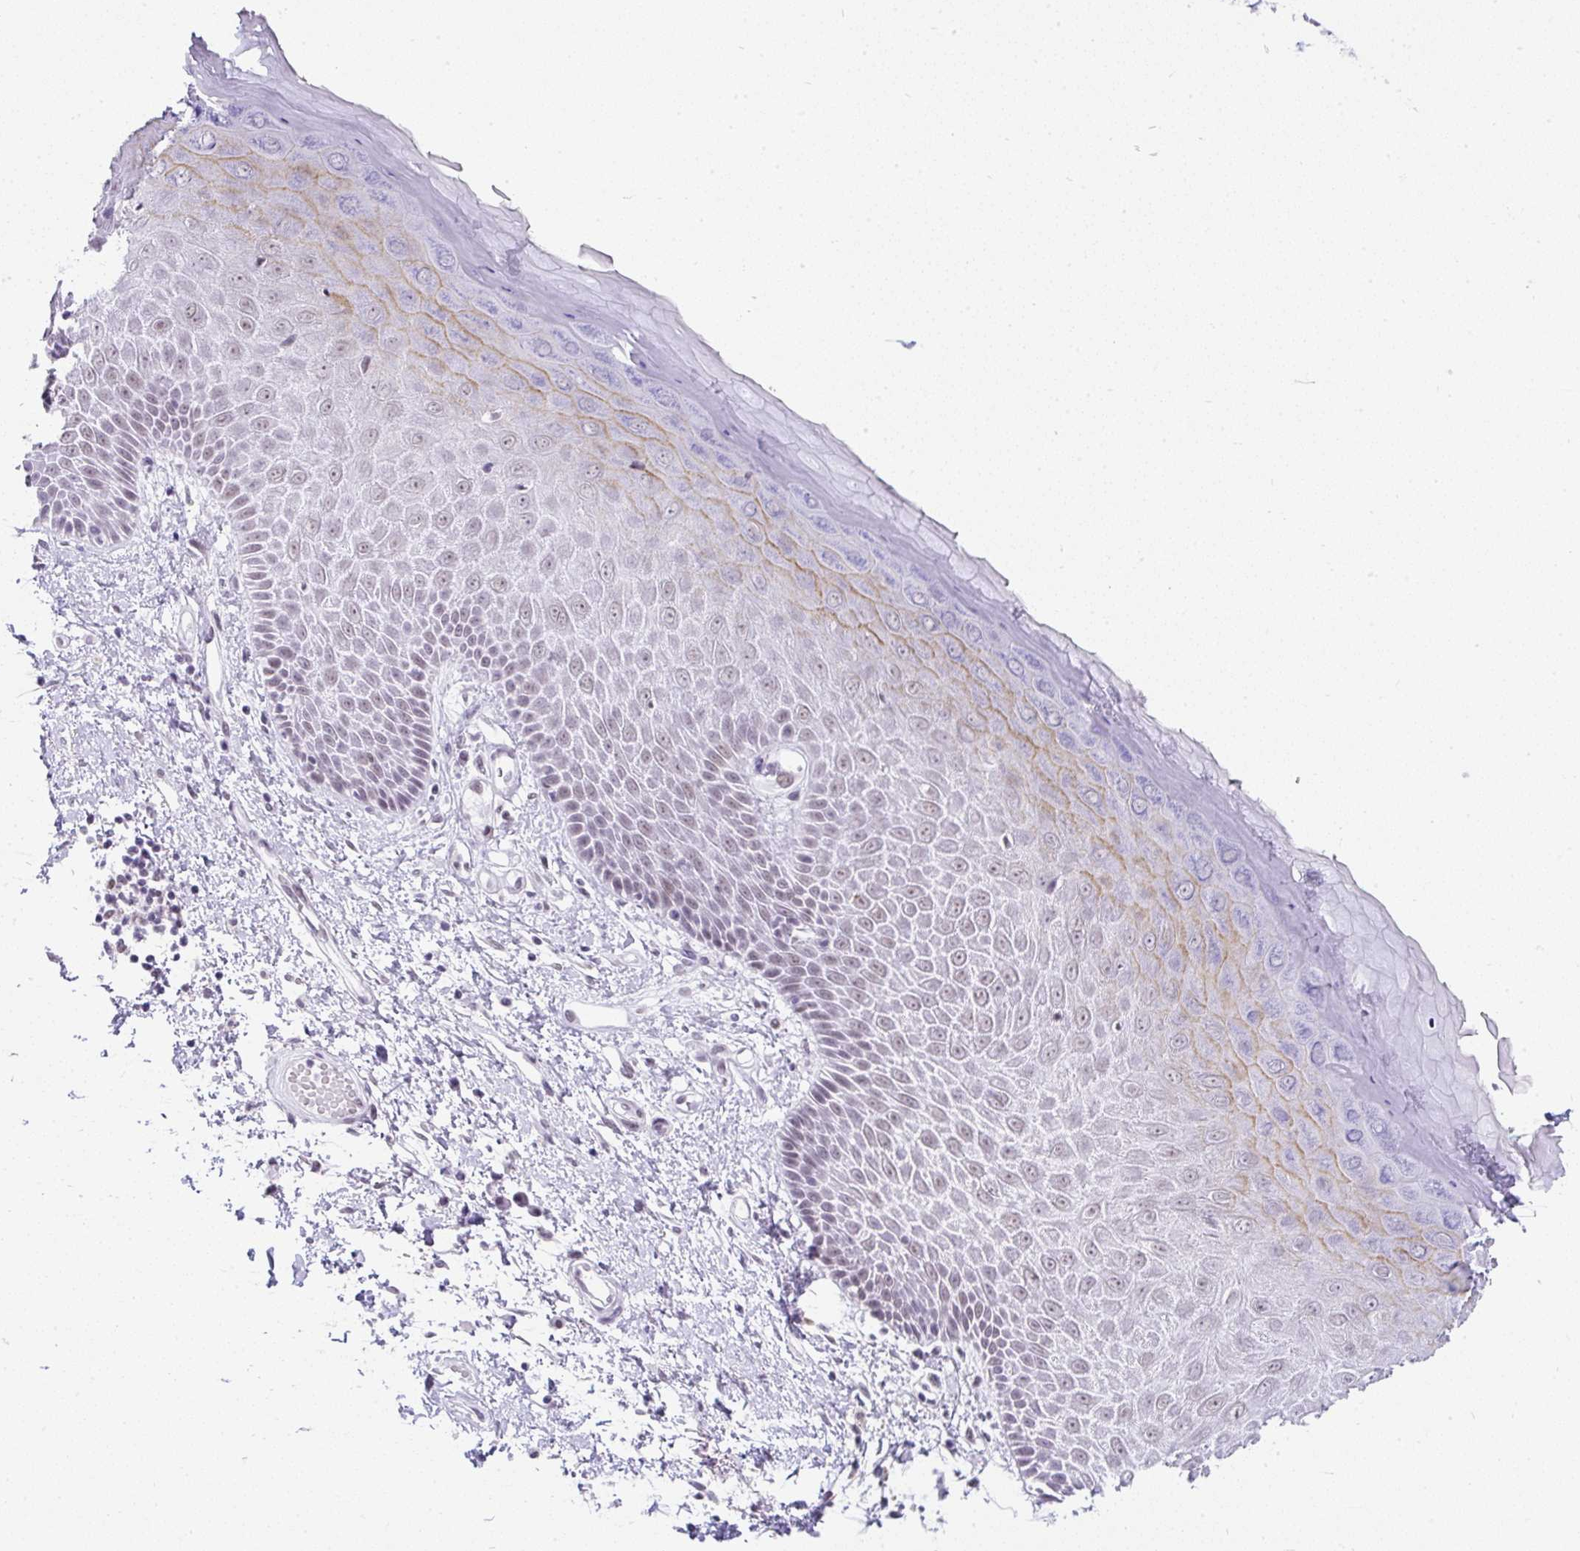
{"staining": {"intensity": "moderate", "quantity": "25%-75%", "location": "cytoplasmic/membranous,nuclear"}, "tissue": "skin", "cell_type": "Epidermal cells", "image_type": "normal", "snomed": [{"axis": "morphology", "description": "Normal tissue, NOS"}, {"axis": "topography", "description": "Anal"}, {"axis": "topography", "description": "Peripheral nerve tissue"}], "caption": "Skin stained with IHC demonstrates moderate cytoplasmic/membranous,nuclear positivity in approximately 25%-75% of epidermal cells.", "gene": "PLCXD2", "patient": {"sex": "male", "age": 78}}